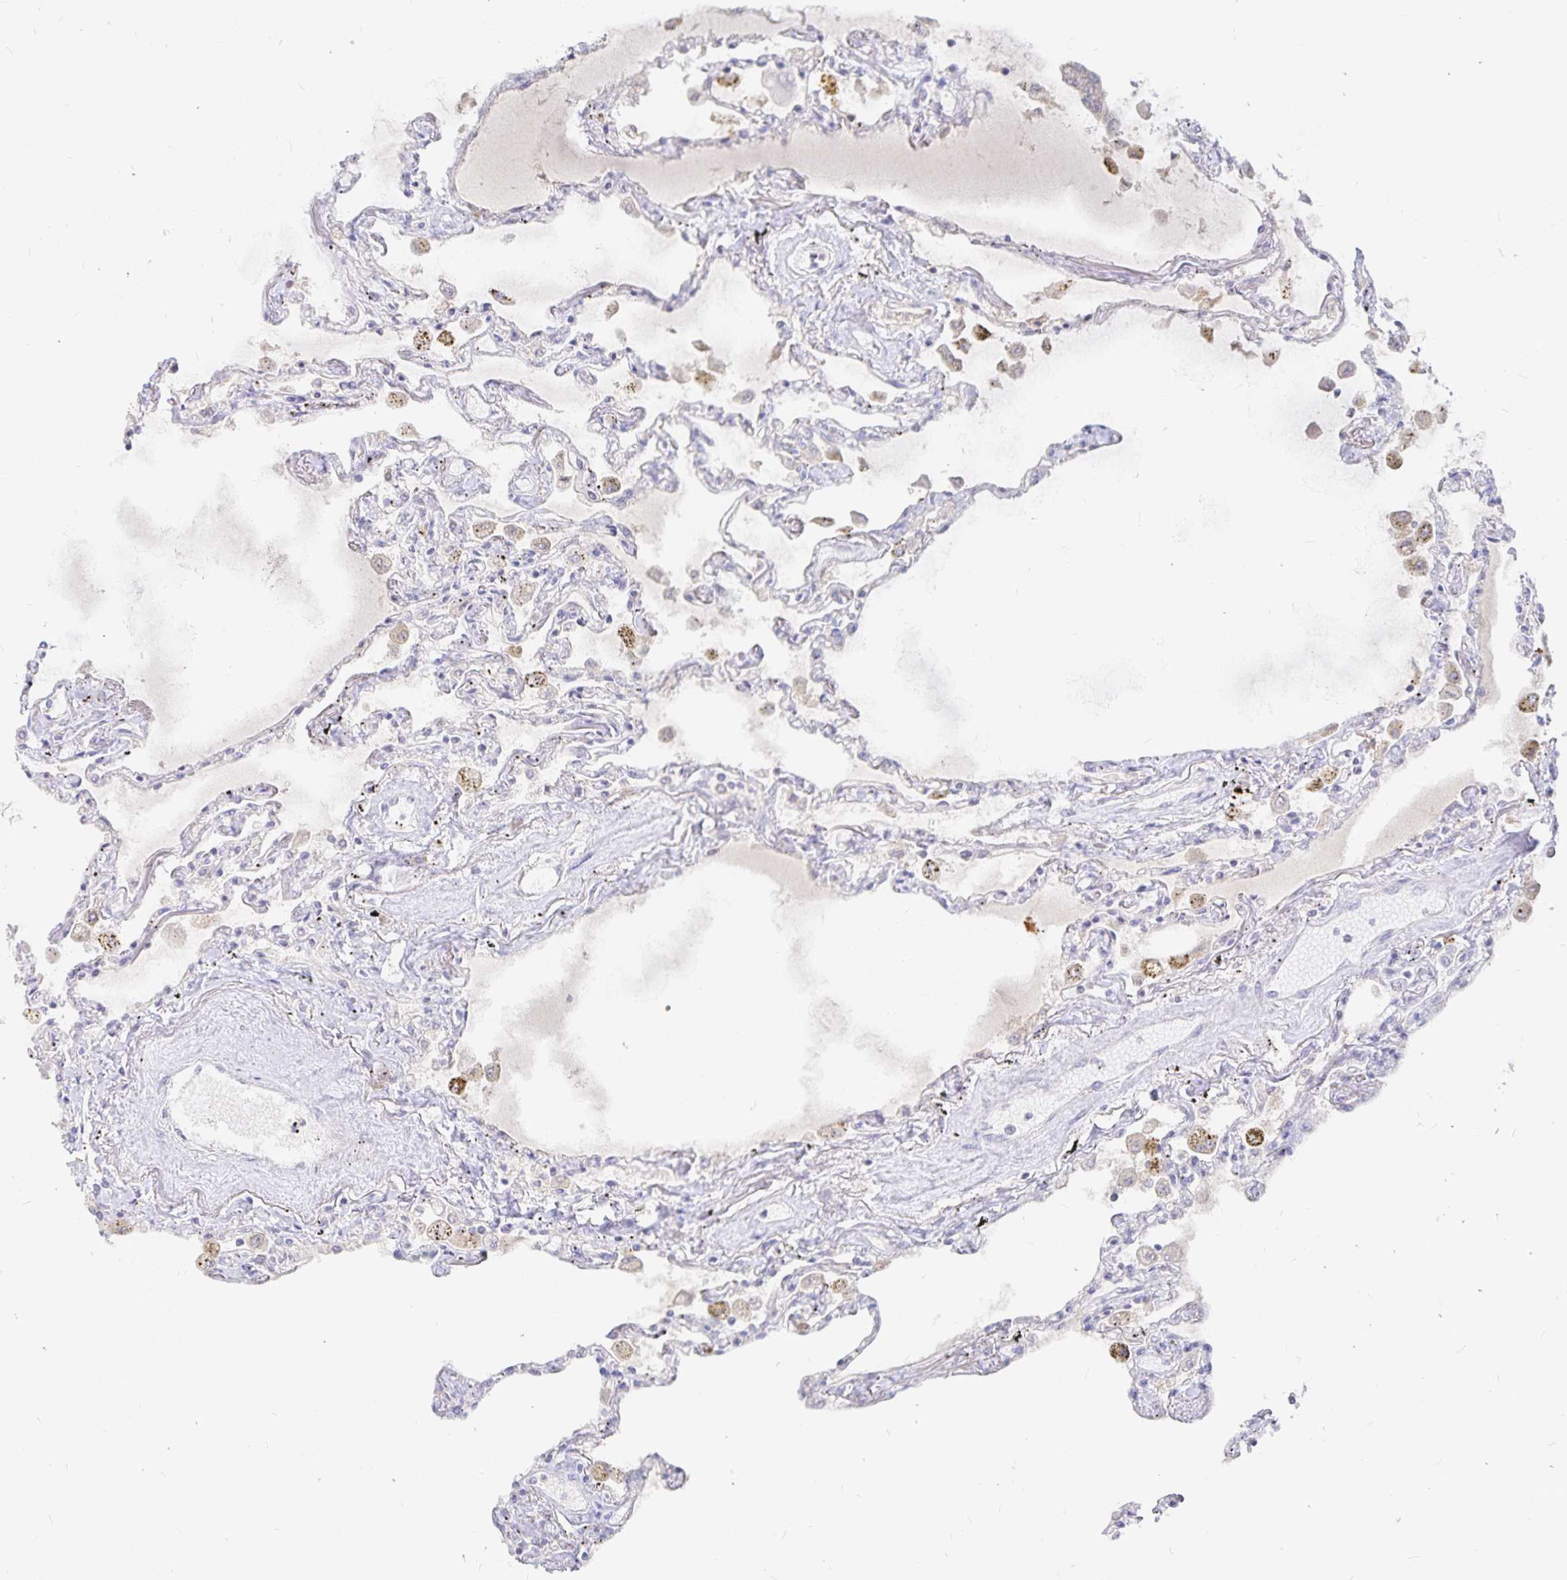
{"staining": {"intensity": "negative", "quantity": "none", "location": "none"}, "tissue": "lung", "cell_type": "Alveolar cells", "image_type": "normal", "snomed": [{"axis": "morphology", "description": "Normal tissue, NOS"}, {"axis": "morphology", "description": "Adenocarcinoma, NOS"}, {"axis": "topography", "description": "Cartilage tissue"}, {"axis": "topography", "description": "Lung"}], "caption": "Unremarkable lung was stained to show a protein in brown. There is no significant staining in alveolar cells. (DAB IHC visualized using brightfield microscopy, high magnification).", "gene": "PKHD1", "patient": {"sex": "female", "age": 67}}